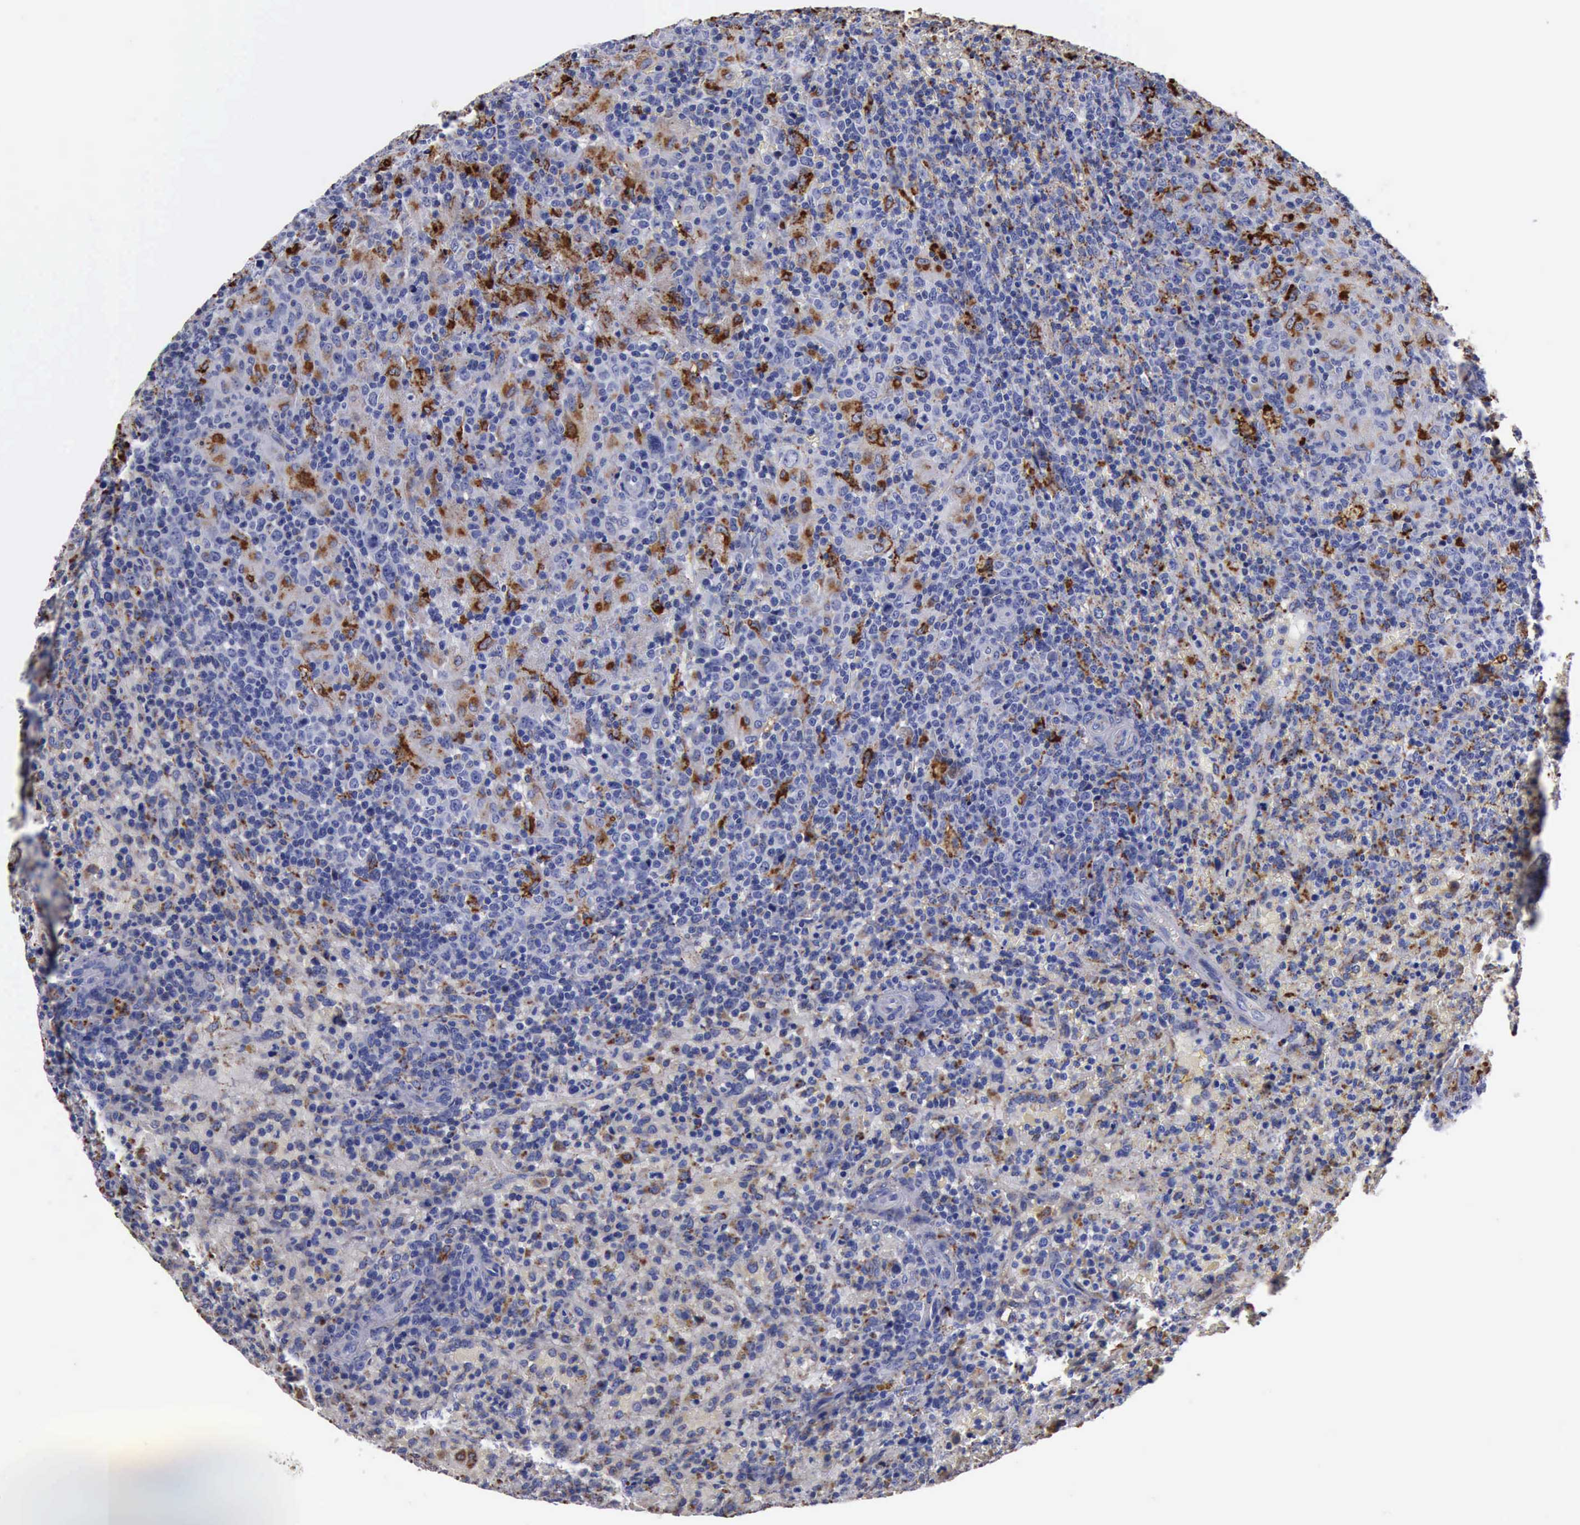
{"staining": {"intensity": "strong", "quantity": "<25%", "location": "cytoplasmic/membranous,nuclear"}, "tissue": "lymphoma", "cell_type": "Tumor cells", "image_type": "cancer", "snomed": [{"axis": "morphology", "description": "Malignant lymphoma, non-Hodgkin's type, High grade"}, {"axis": "topography", "description": "Spleen"}, {"axis": "topography", "description": "Lymph node"}], "caption": "This image demonstrates lymphoma stained with IHC to label a protein in brown. The cytoplasmic/membranous and nuclear of tumor cells show strong positivity for the protein. Nuclei are counter-stained blue.", "gene": "CTSD", "patient": {"sex": "female", "age": 70}}